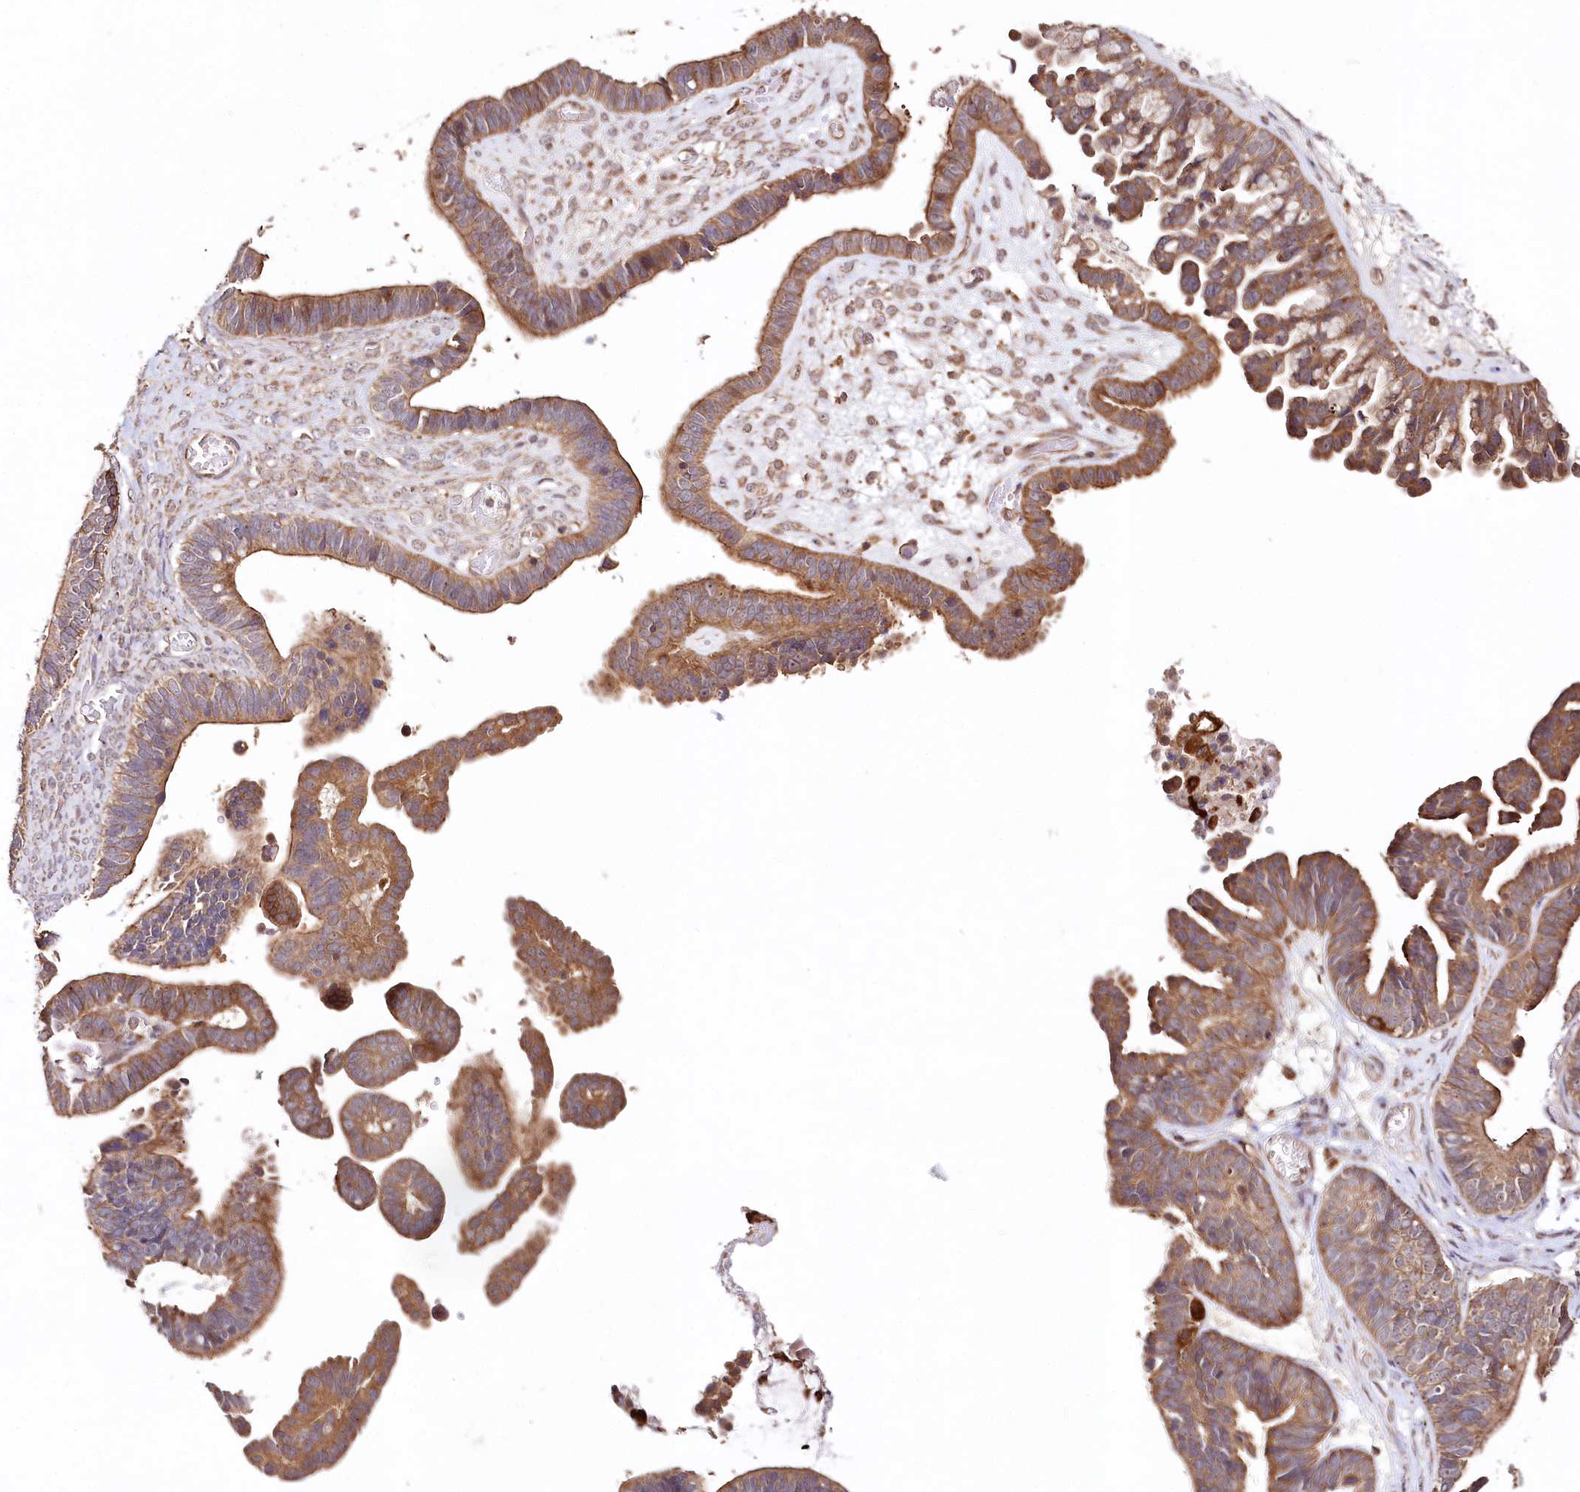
{"staining": {"intensity": "moderate", "quantity": ">75%", "location": "cytoplasmic/membranous"}, "tissue": "ovarian cancer", "cell_type": "Tumor cells", "image_type": "cancer", "snomed": [{"axis": "morphology", "description": "Cystadenocarcinoma, serous, NOS"}, {"axis": "topography", "description": "Ovary"}], "caption": "A micrograph of ovarian cancer (serous cystadenocarcinoma) stained for a protein exhibits moderate cytoplasmic/membranous brown staining in tumor cells.", "gene": "DMXL1", "patient": {"sex": "female", "age": 56}}